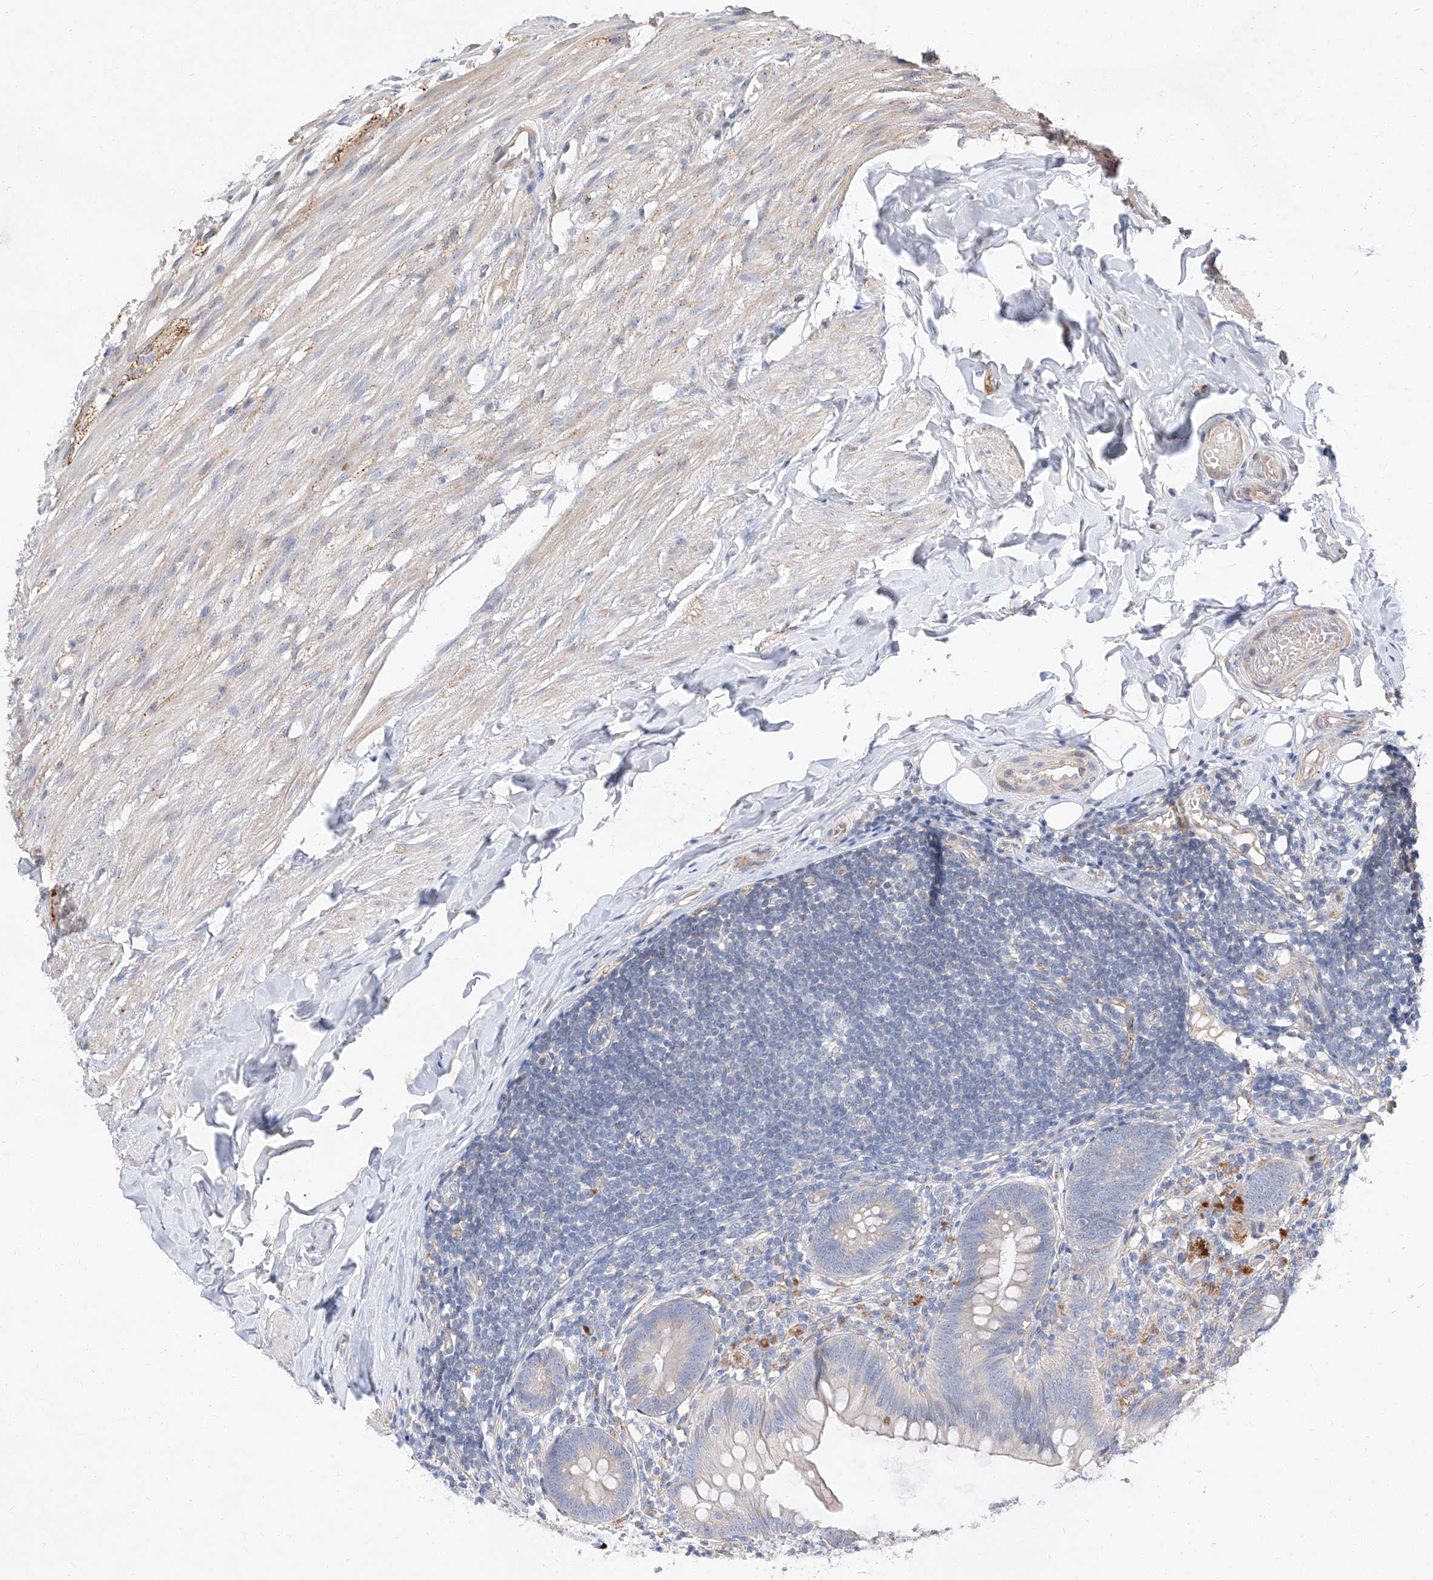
{"staining": {"intensity": "negative", "quantity": "none", "location": "none"}, "tissue": "appendix", "cell_type": "Glandular cells", "image_type": "normal", "snomed": [{"axis": "morphology", "description": "Normal tissue, NOS"}, {"axis": "topography", "description": "Appendix"}], "caption": "A histopathology image of appendix stained for a protein reveals no brown staining in glandular cells. The staining is performed using DAB (3,3'-diaminobenzidine) brown chromogen with nuclei counter-stained in using hematoxylin.", "gene": "DIRAS3", "patient": {"sex": "female", "age": 62}}